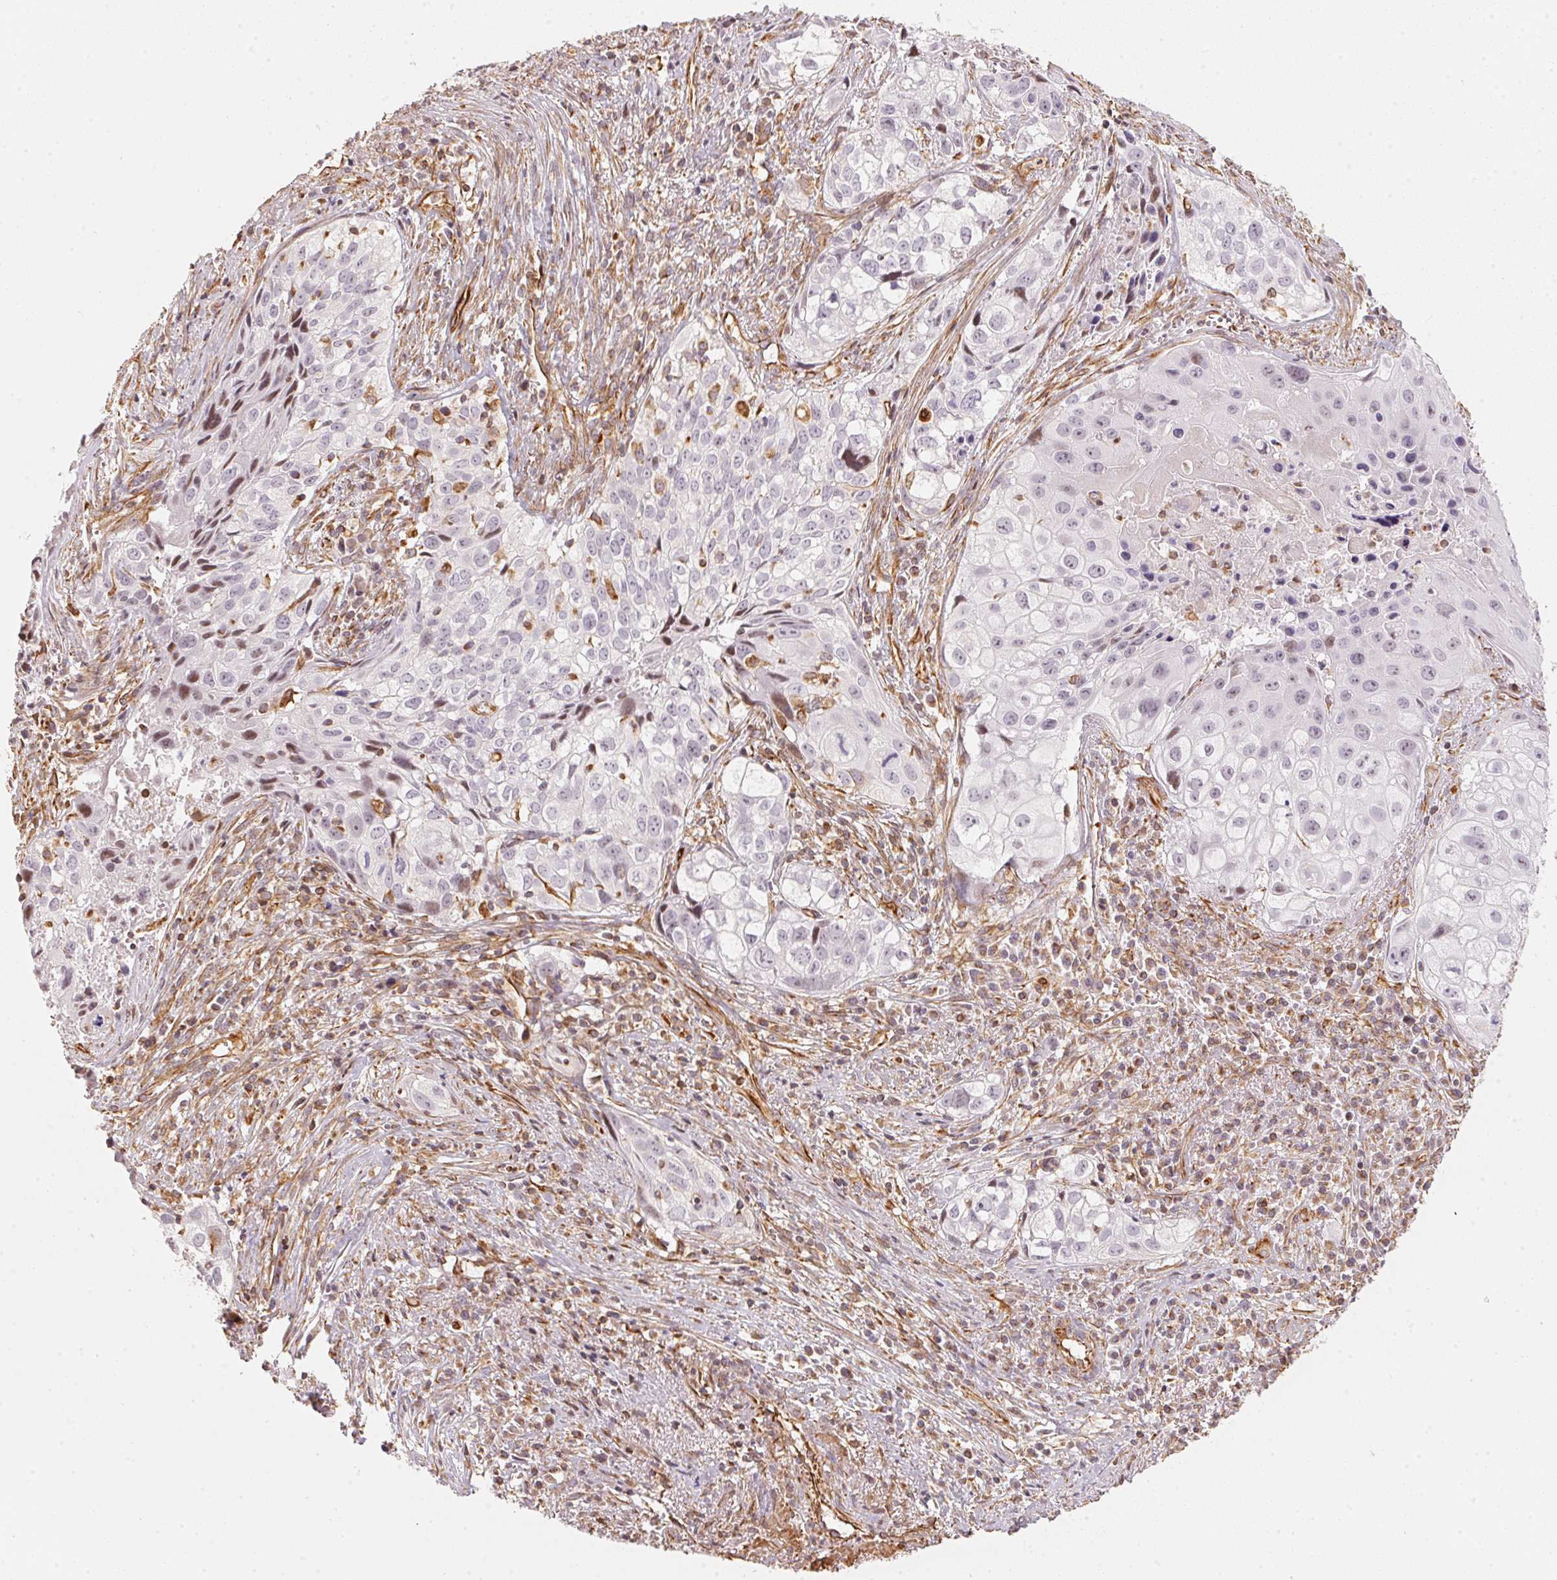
{"staining": {"intensity": "weak", "quantity": "<25%", "location": "nuclear"}, "tissue": "cervical cancer", "cell_type": "Tumor cells", "image_type": "cancer", "snomed": [{"axis": "morphology", "description": "Squamous cell carcinoma, NOS"}, {"axis": "topography", "description": "Cervix"}], "caption": "A photomicrograph of human cervical squamous cell carcinoma is negative for staining in tumor cells. (DAB (3,3'-diaminobenzidine) immunohistochemistry (IHC), high magnification).", "gene": "FOXR2", "patient": {"sex": "female", "age": 53}}